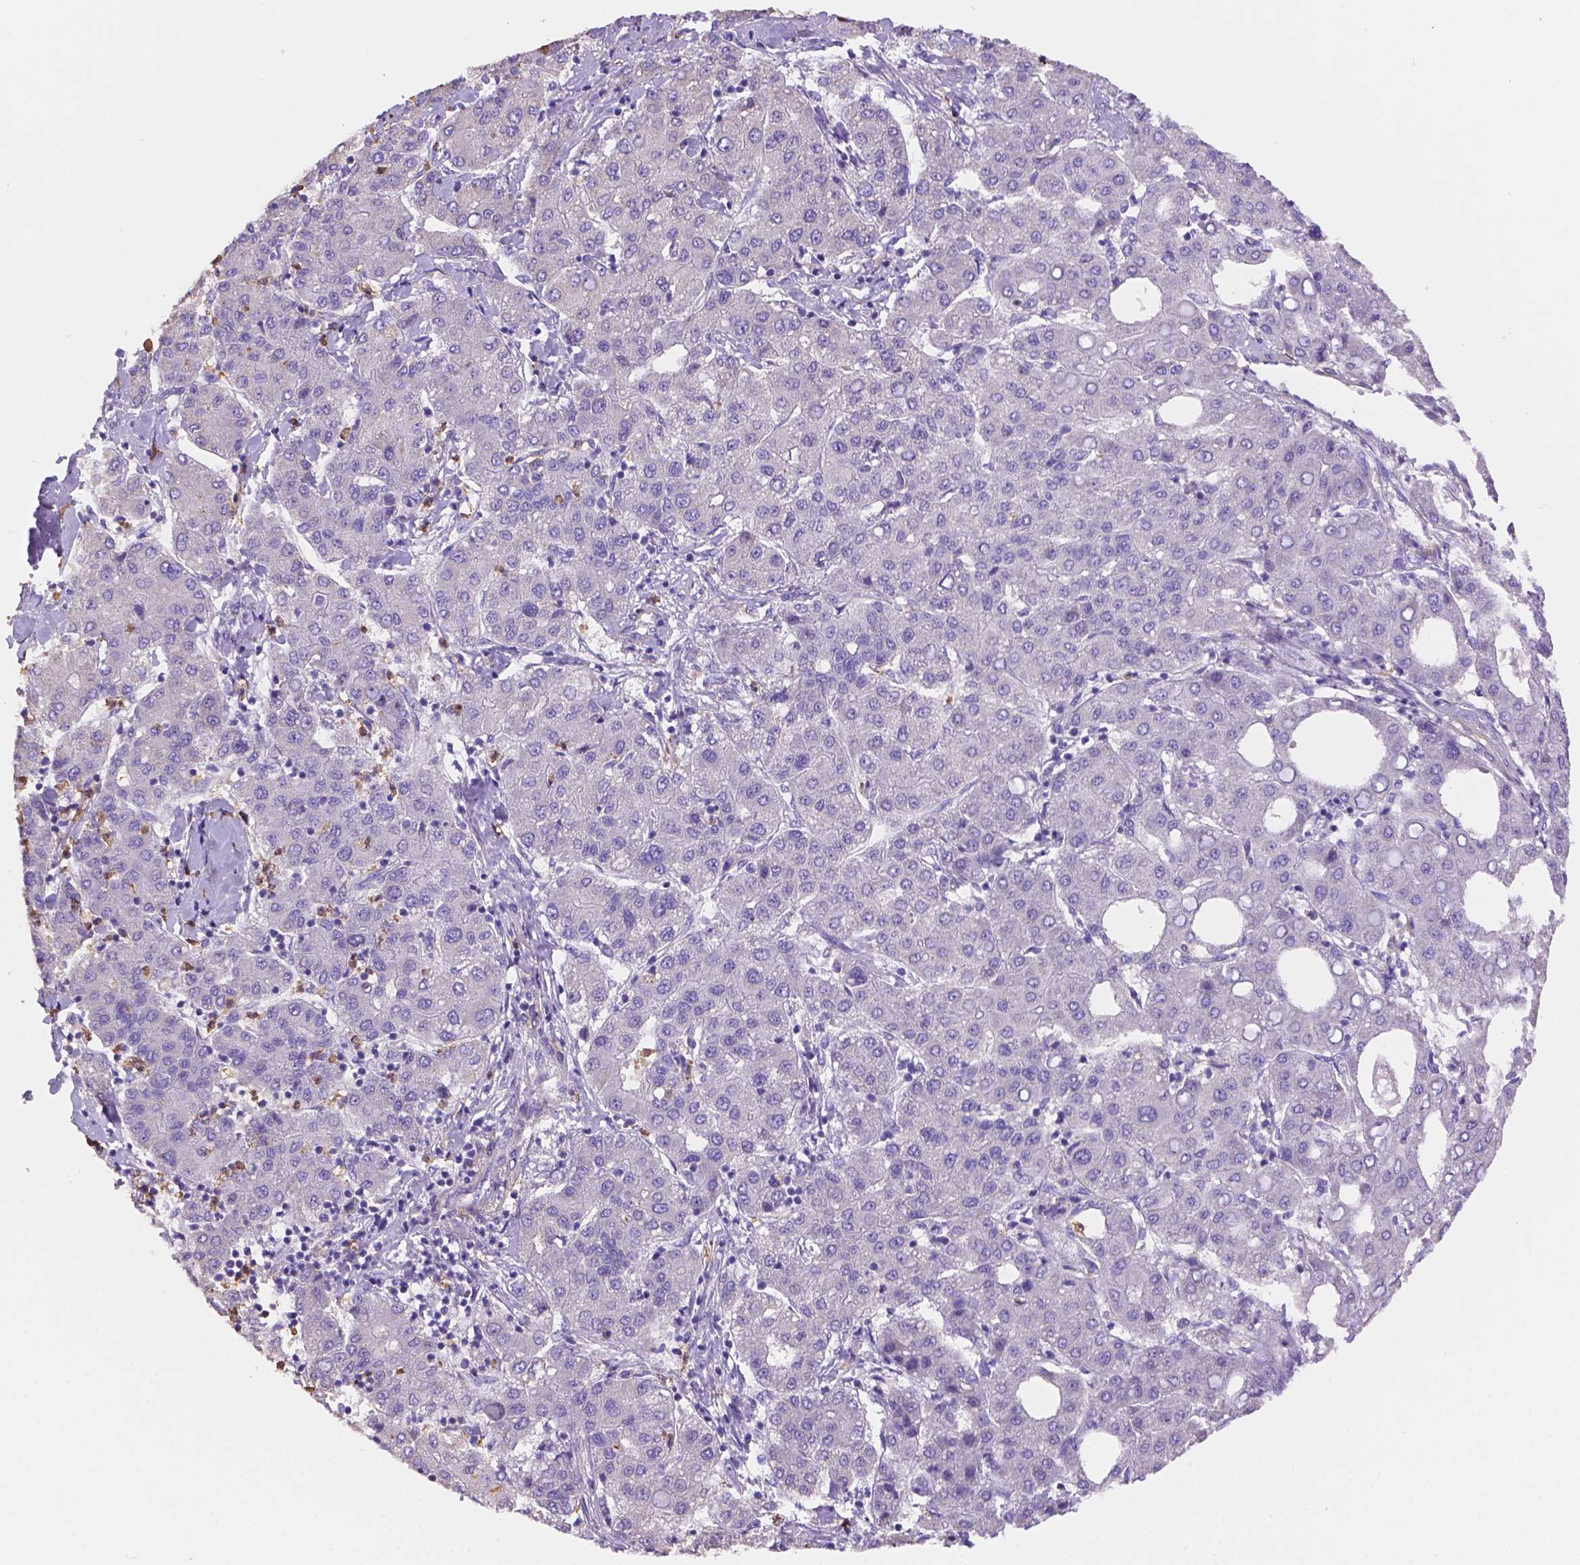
{"staining": {"intensity": "negative", "quantity": "none", "location": "none"}, "tissue": "liver cancer", "cell_type": "Tumor cells", "image_type": "cancer", "snomed": [{"axis": "morphology", "description": "Carcinoma, Hepatocellular, NOS"}, {"axis": "topography", "description": "Liver"}], "caption": "DAB (3,3'-diaminobenzidine) immunohistochemical staining of hepatocellular carcinoma (liver) reveals no significant positivity in tumor cells.", "gene": "NXPE2", "patient": {"sex": "male", "age": 65}}